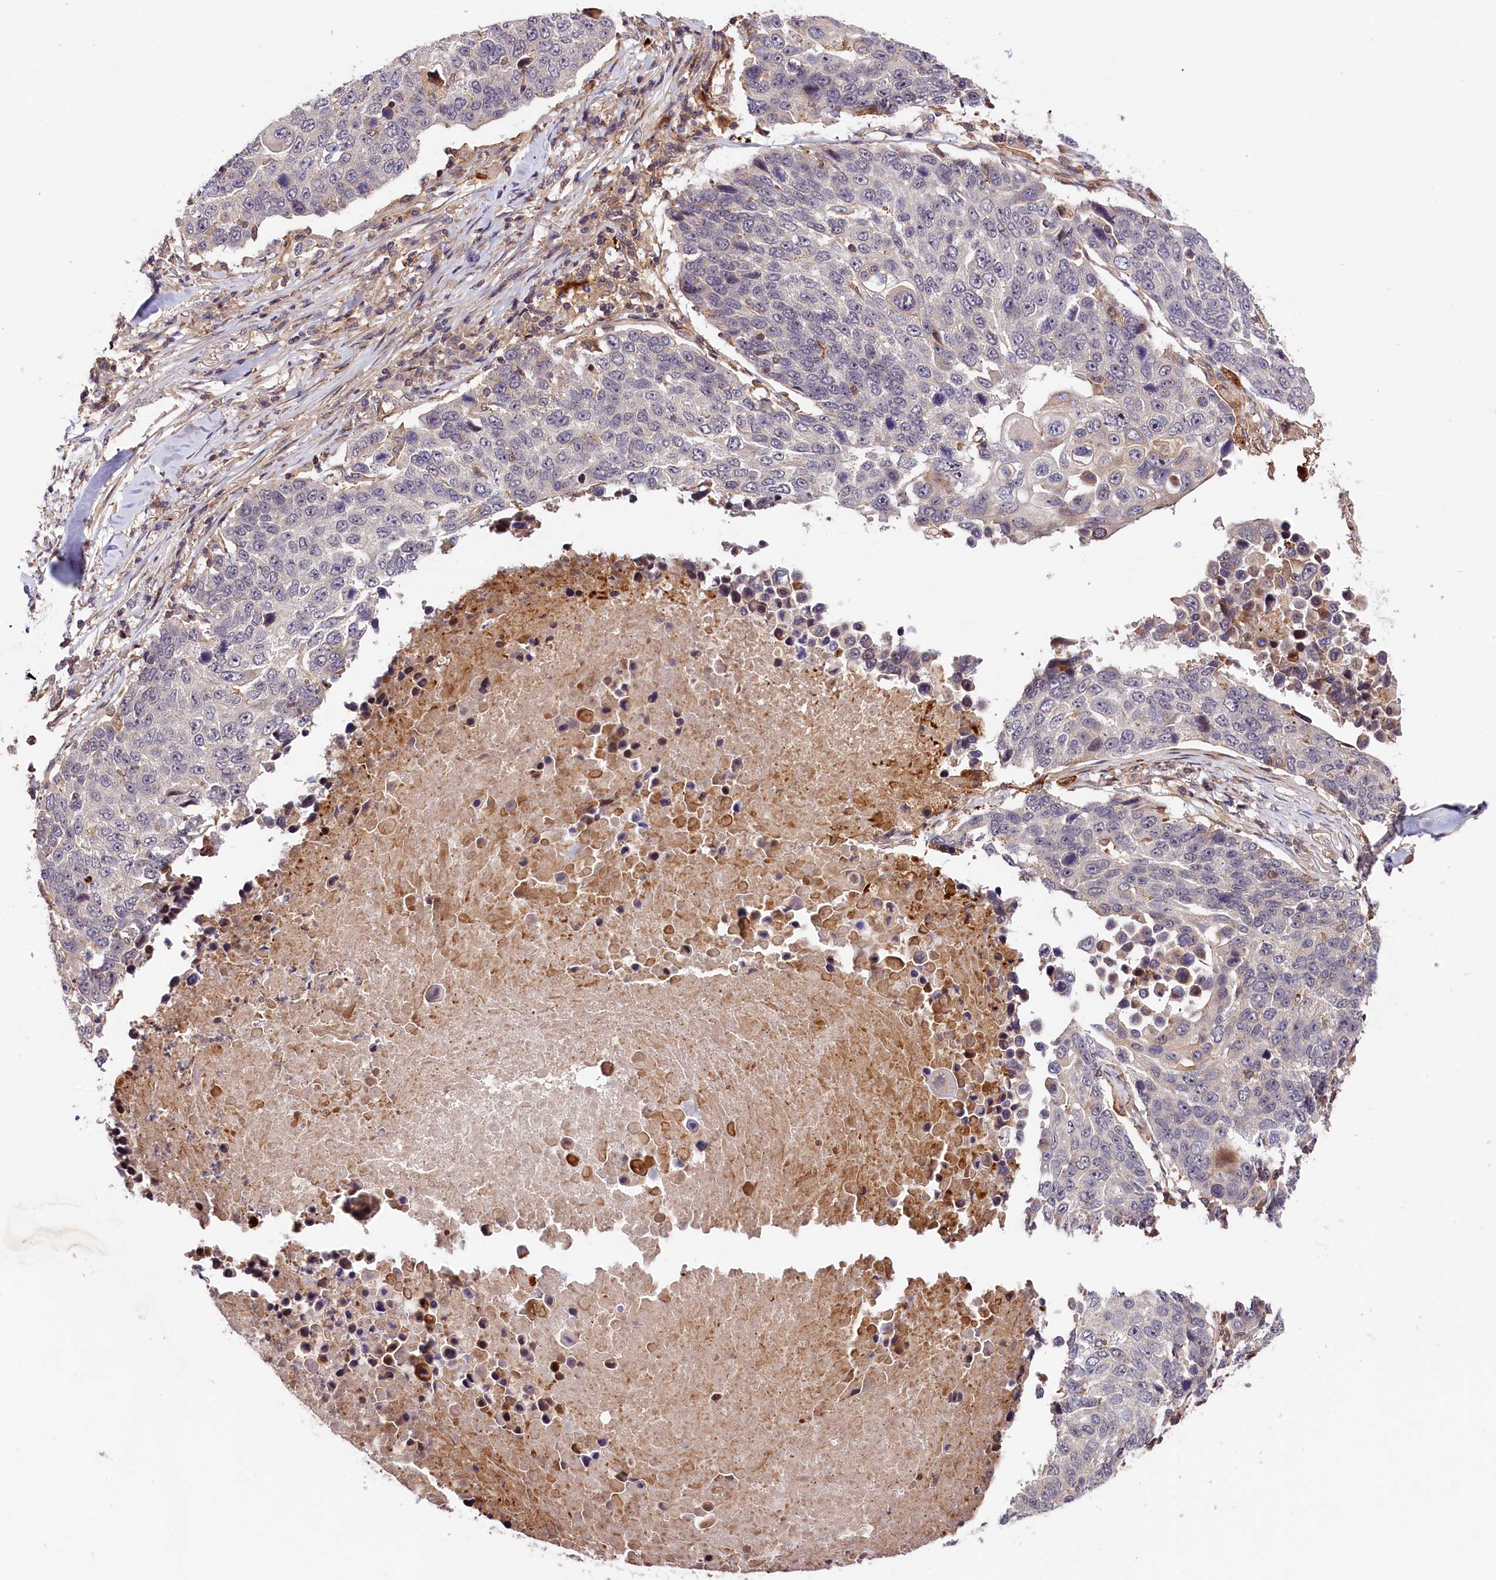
{"staining": {"intensity": "negative", "quantity": "none", "location": "none"}, "tissue": "lung cancer", "cell_type": "Tumor cells", "image_type": "cancer", "snomed": [{"axis": "morphology", "description": "Squamous cell carcinoma, NOS"}, {"axis": "topography", "description": "Lung"}], "caption": "Lung cancer was stained to show a protein in brown. There is no significant expression in tumor cells.", "gene": "CACNA1H", "patient": {"sex": "male", "age": 66}}